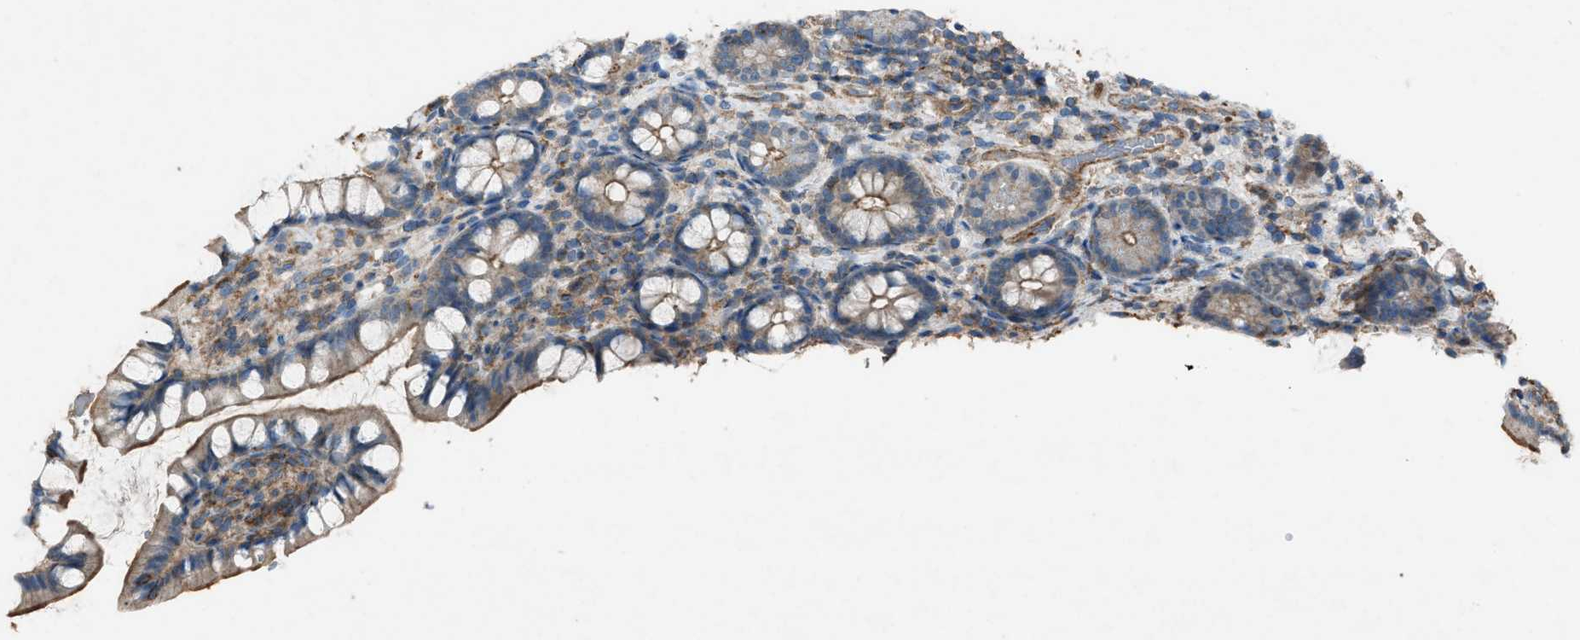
{"staining": {"intensity": "moderate", "quantity": ">75%", "location": "cytoplasmic/membranous"}, "tissue": "small intestine", "cell_type": "Glandular cells", "image_type": "normal", "snomed": [{"axis": "morphology", "description": "Normal tissue, NOS"}, {"axis": "topography", "description": "Small intestine"}], "caption": "The photomicrograph displays immunohistochemical staining of benign small intestine. There is moderate cytoplasmic/membranous staining is identified in approximately >75% of glandular cells. (Brightfield microscopy of DAB IHC at high magnification).", "gene": "NCK2", "patient": {"sex": "female", "age": 84}}